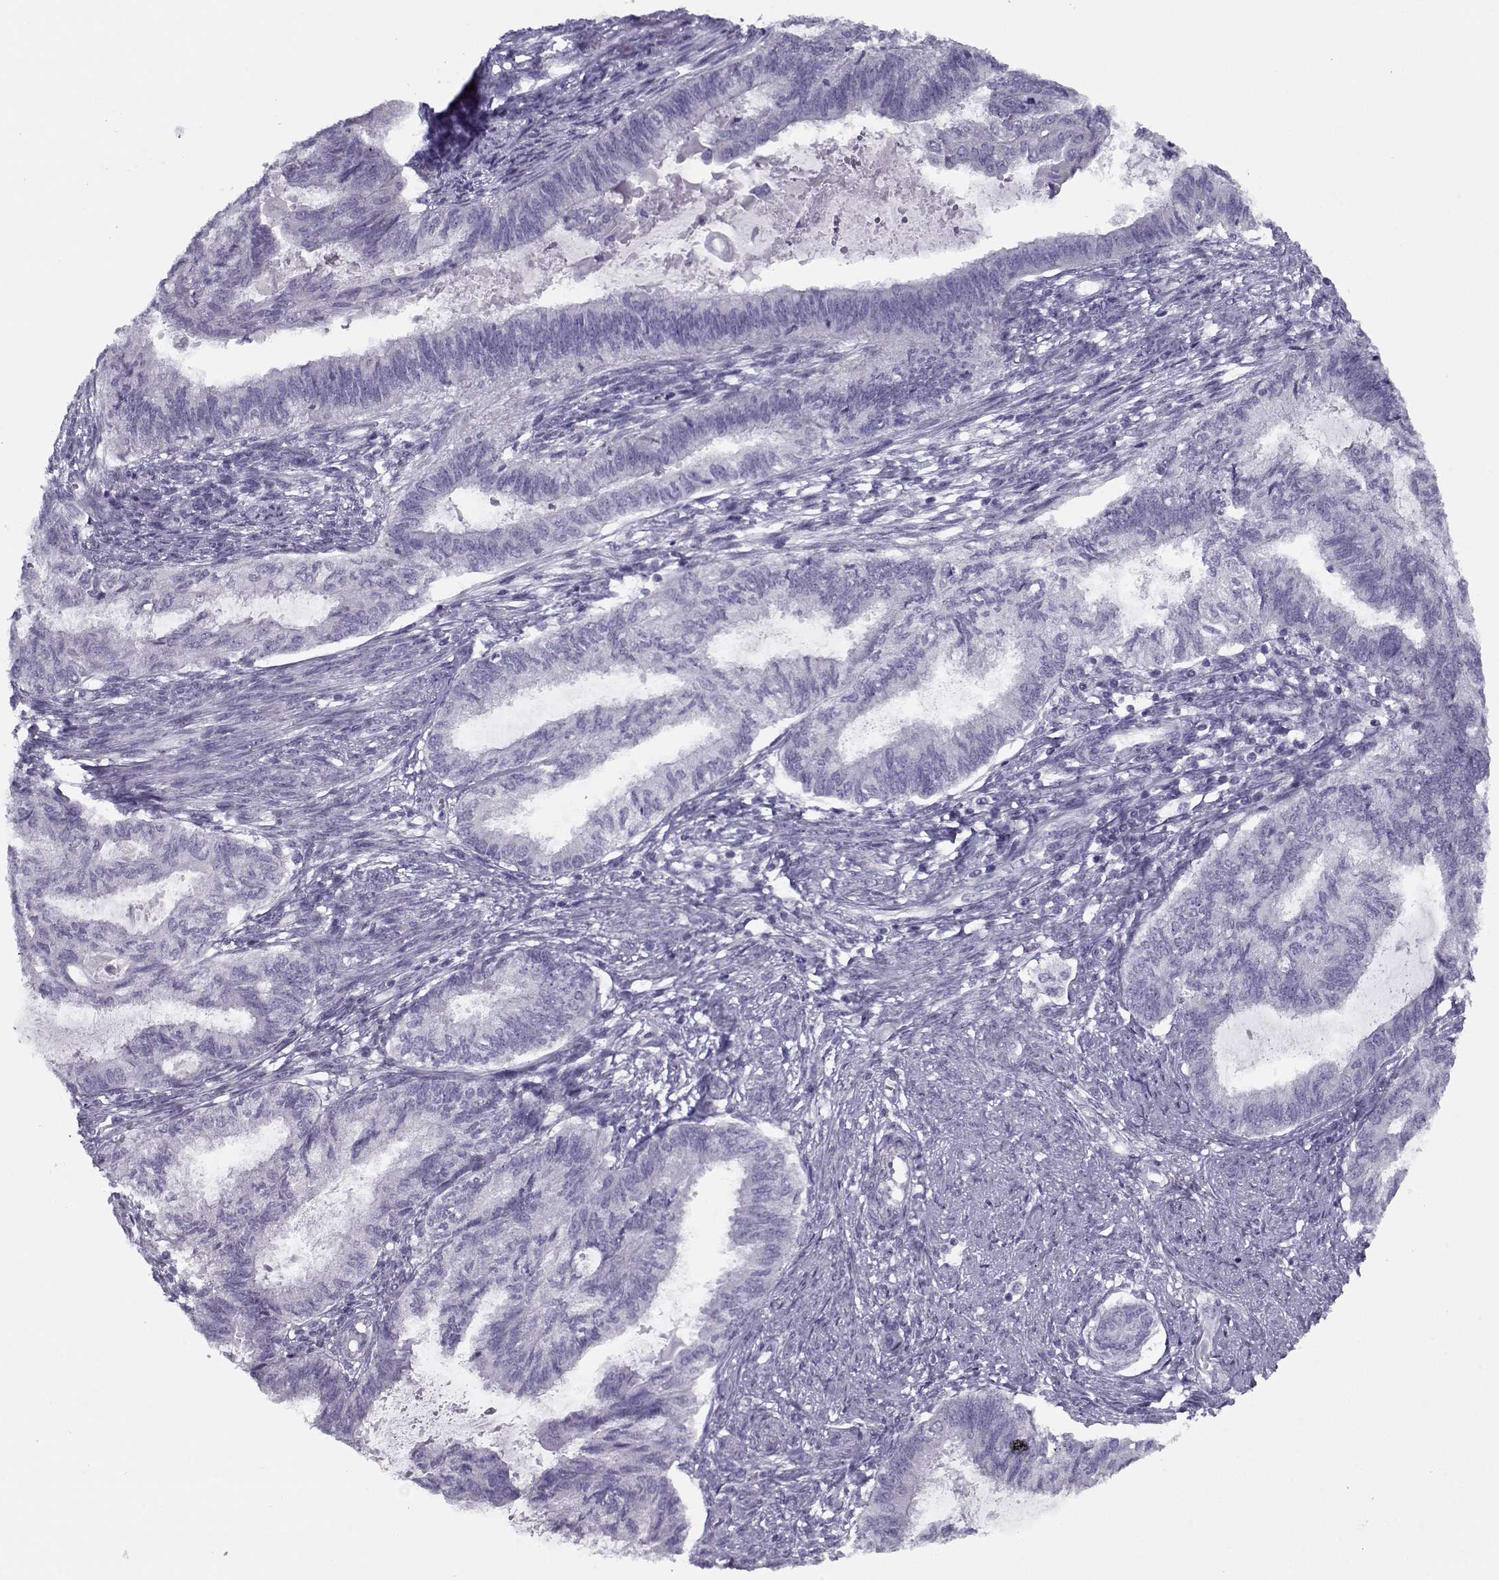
{"staining": {"intensity": "negative", "quantity": "none", "location": "none"}, "tissue": "endometrial cancer", "cell_type": "Tumor cells", "image_type": "cancer", "snomed": [{"axis": "morphology", "description": "Adenocarcinoma, NOS"}, {"axis": "topography", "description": "Endometrium"}], "caption": "Adenocarcinoma (endometrial) stained for a protein using immunohistochemistry (IHC) shows no positivity tumor cells.", "gene": "PP2D1", "patient": {"sex": "female", "age": 86}}